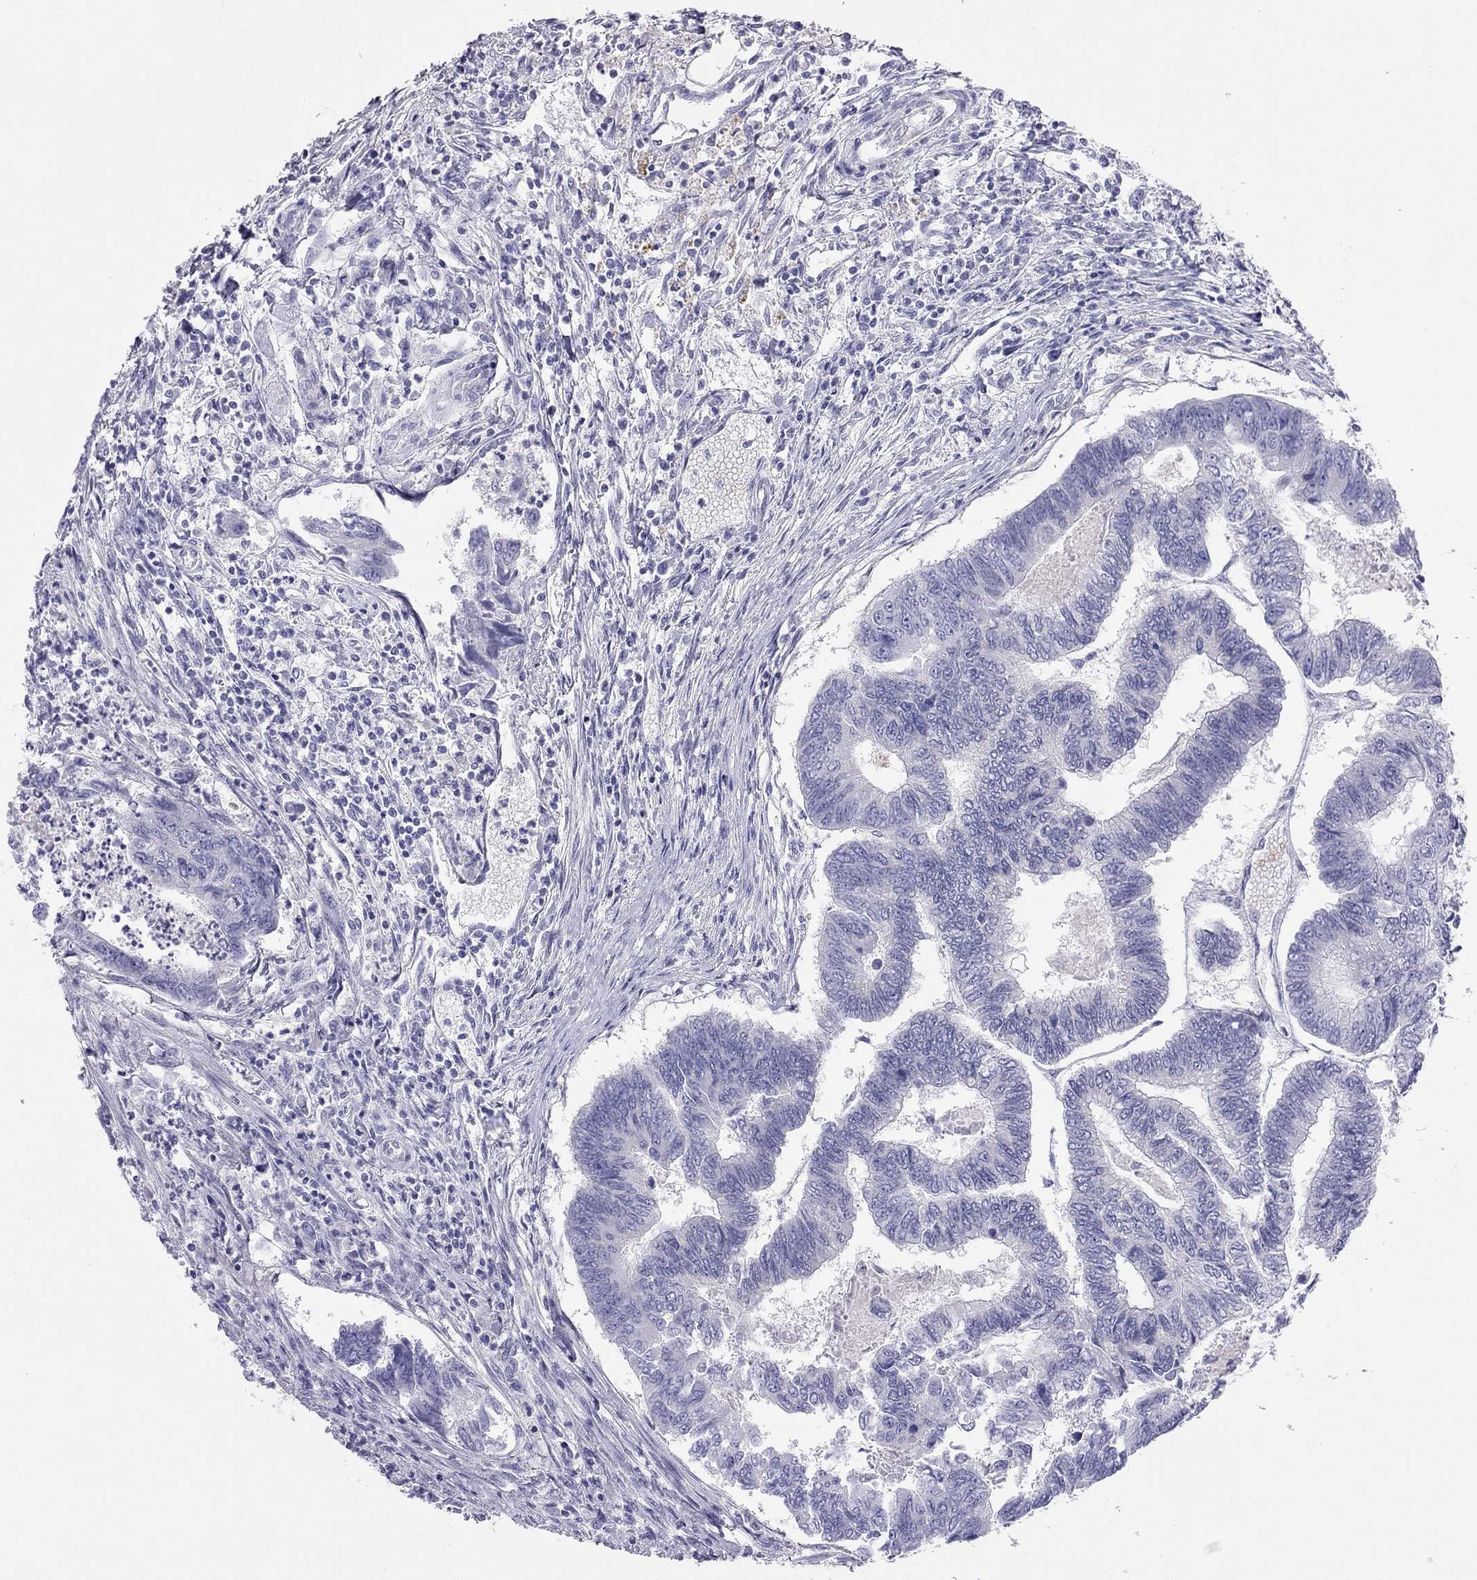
{"staining": {"intensity": "negative", "quantity": "none", "location": "none"}, "tissue": "colorectal cancer", "cell_type": "Tumor cells", "image_type": "cancer", "snomed": [{"axis": "morphology", "description": "Adenocarcinoma, NOS"}, {"axis": "topography", "description": "Colon"}], "caption": "Protein analysis of colorectal cancer shows no significant staining in tumor cells.", "gene": "SPATA12", "patient": {"sex": "female", "age": 65}}